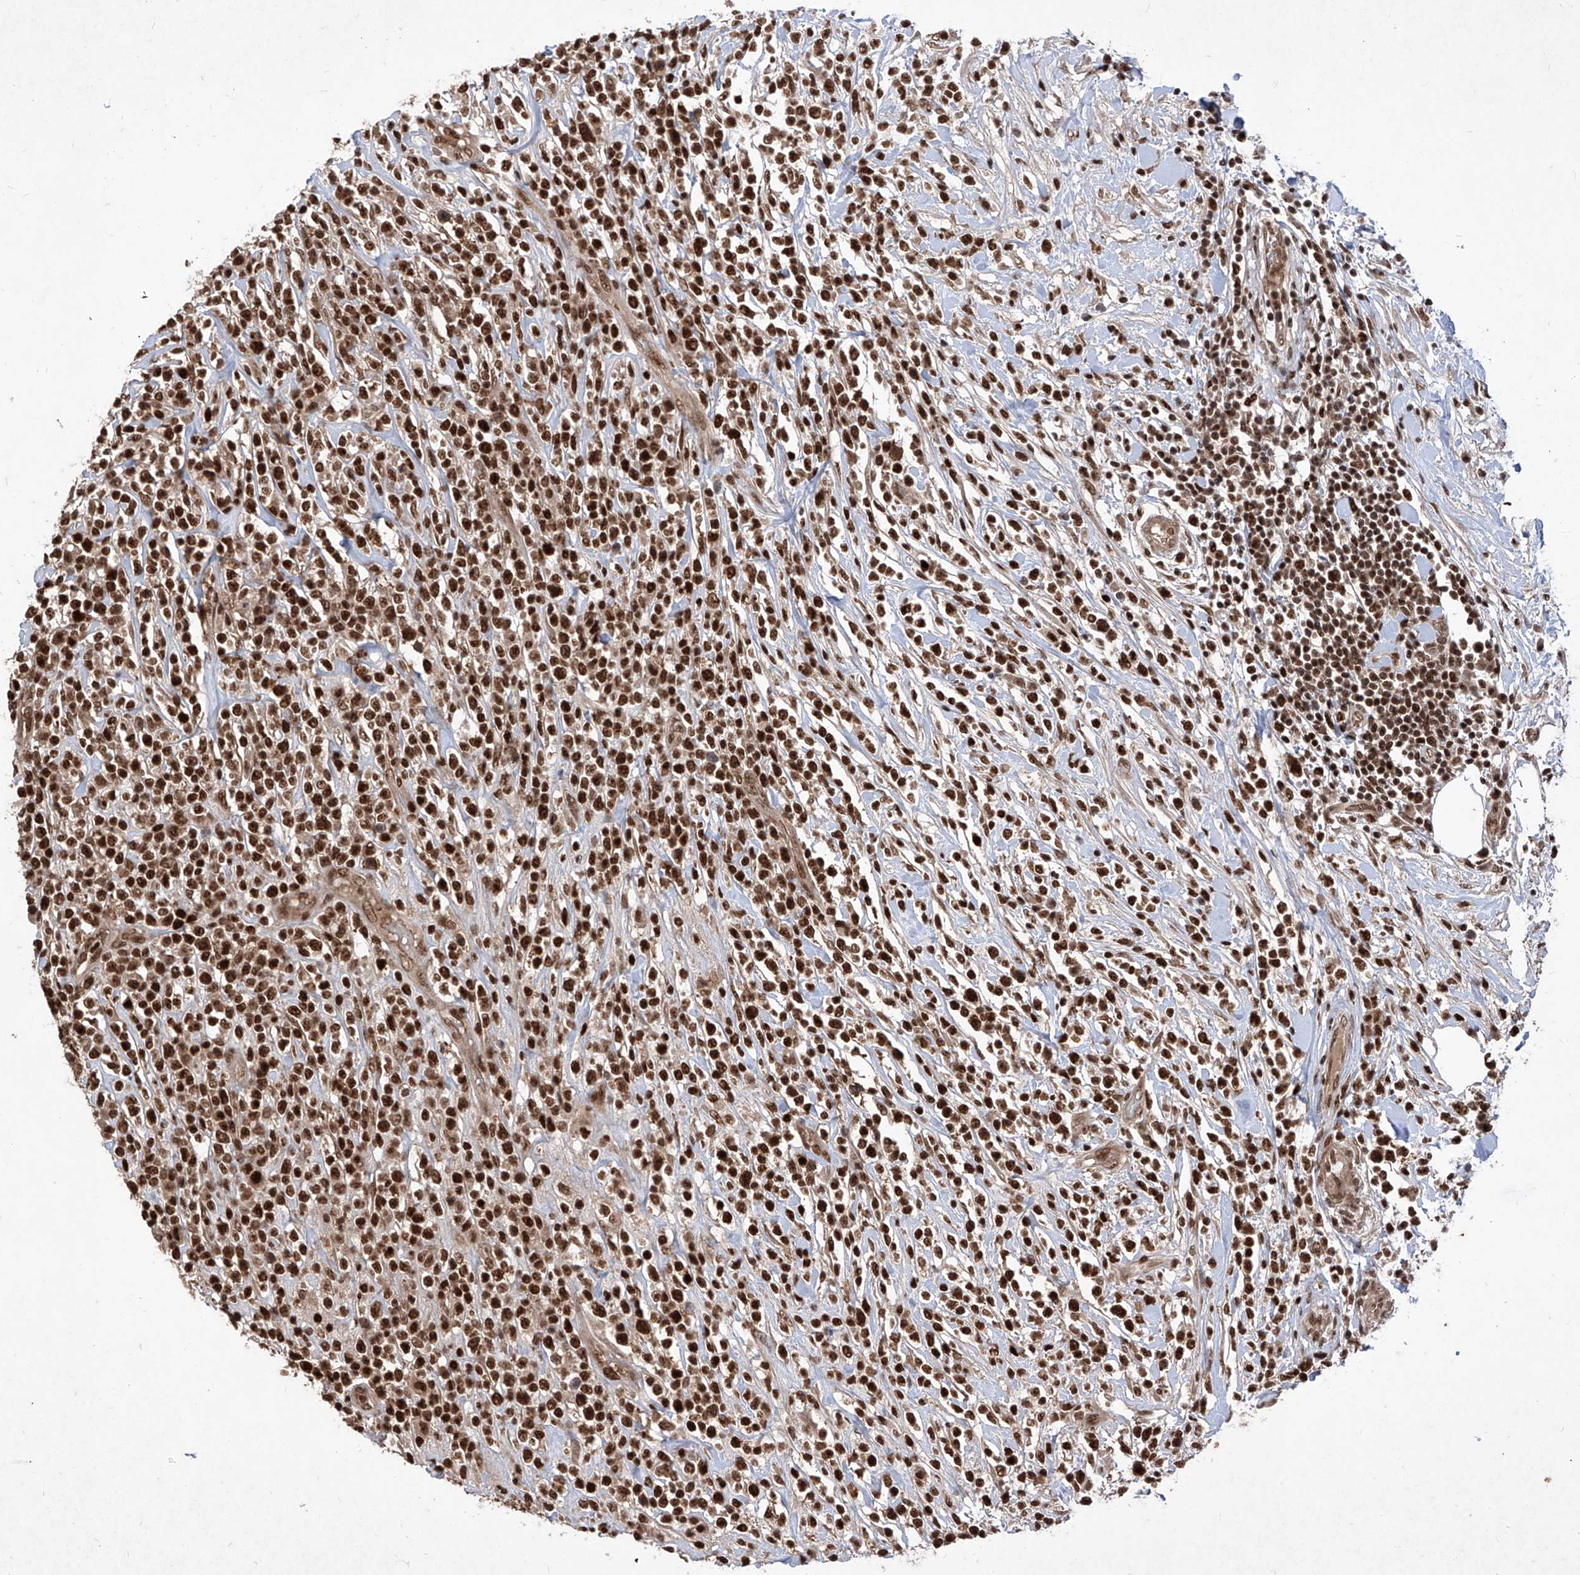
{"staining": {"intensity": "strong", "quantity": ">75%", "location": "nuclear"}, "tissue": "lymphoma", "cell_type": "Tumor cells", "image_type": "cancer", "snomed": [{"axis": "morphology", "description": "Malignant lymphoma, non-Hodgkin's type, High grade"}, {"axis": "topography", "description": "Colon"}], "caption": "Tumor cells reveal strong nuclear positivity in approximately >75% of cells in lymphoma.", "gene": "IRF2", "patient": {"sex": "female", "age": 53}}